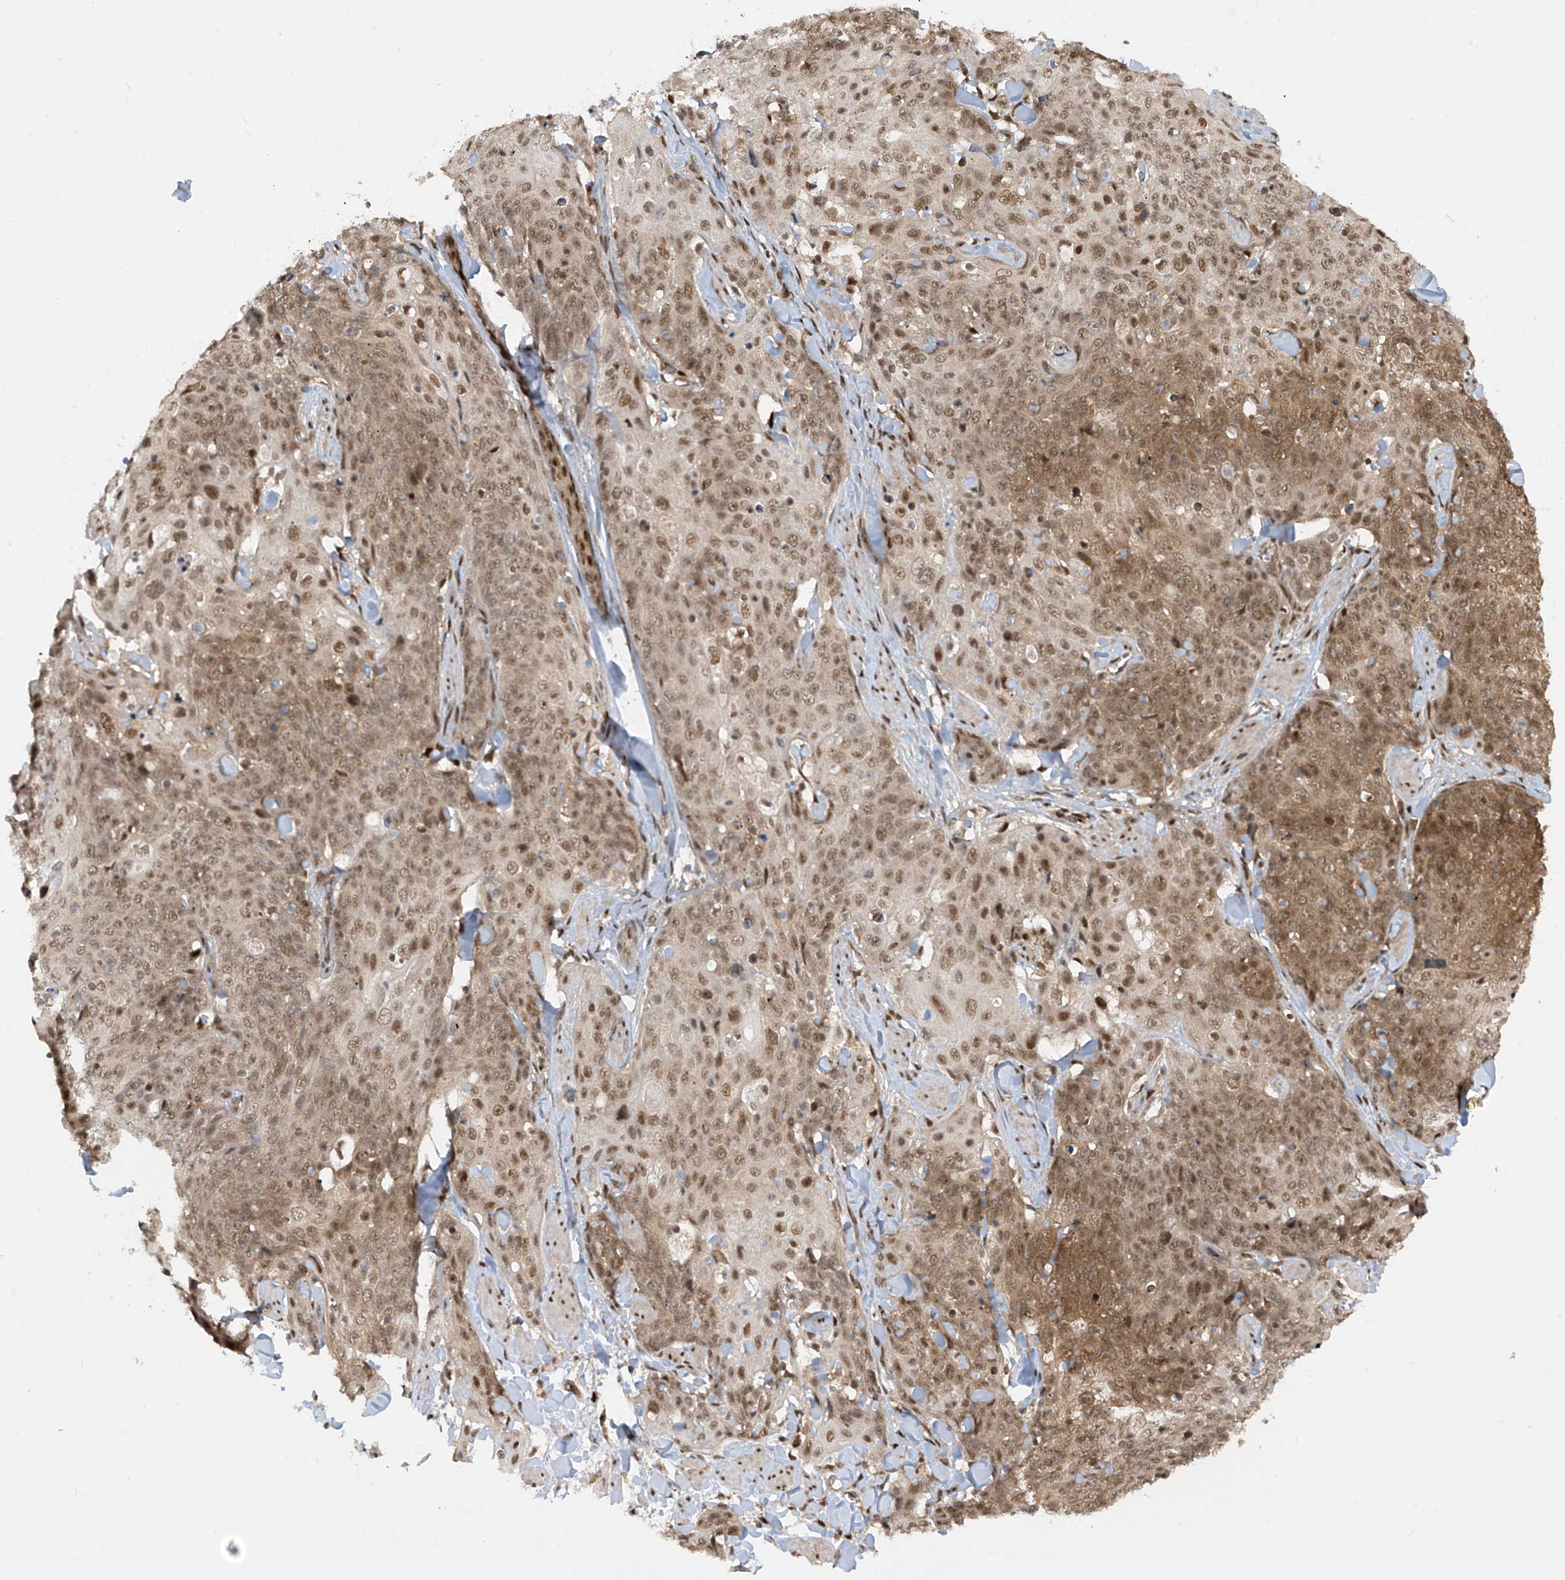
{"staining": {"intensity": "moderate", "quantity": ">75%", "location": "cytoplasmic/membranous,nuclear"}, "tissue": "skin cancer", "cell_type": "Tumor cells", "image_type": "cancer", "snomed": [{"axis": "morphology", "description": "Squamous cell carcinoma, NOS"}, {"axis": "topography", "description": "Skin"}, {"axis": "topography", "description": "Vulva"}], "caption": "Moderate cytoplasmic/membranous and nuclear protein staining is appreciated in approximately >75% of tumor cells in skin cancer (squamous cell carcinoma).", "gene": "LAGE3", "patient": {"sex": "female", "age": 85}}